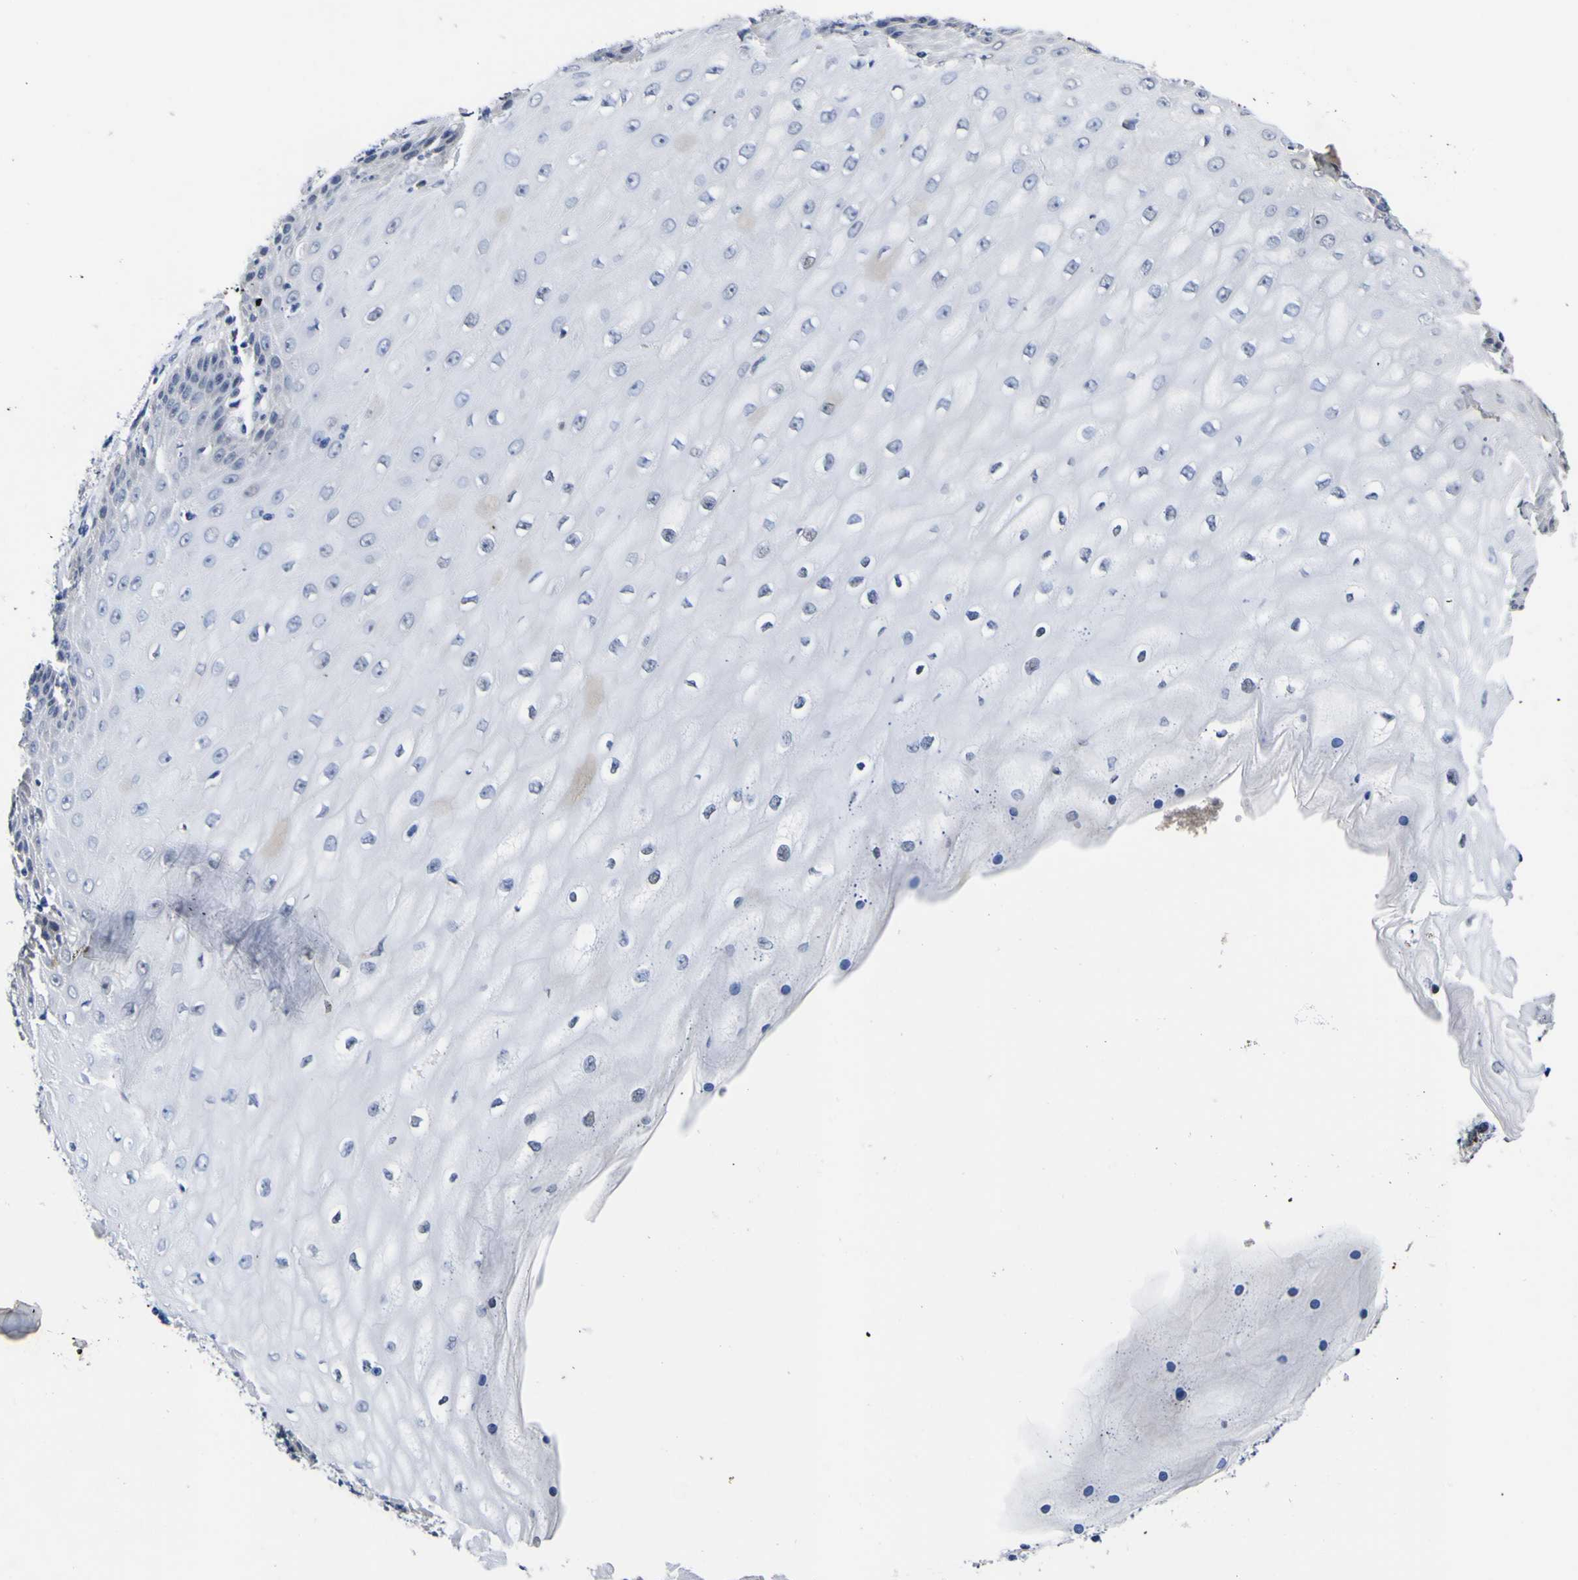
{"staining": {"intensity": "negative", "quantity": "none", "location": "none"}, "tissue": "cervical cancer", "cell_type": "Tumor cells", "image_type": "cancer", "snomed": [{"axis": "morphology", "description": "Squamous cell carcinoma, NOS"}, {"axis": "topography", "description": "Cervix"}], "caption": "Immunohistochemistry micrograph of neoplastic tissue: human squamous cell carcinoma (cervical) stained with DAB displays no significant protein staining in tumor cells.", "gene": "IGFLR1", "patient": {"sex": "female", "age": 35}}